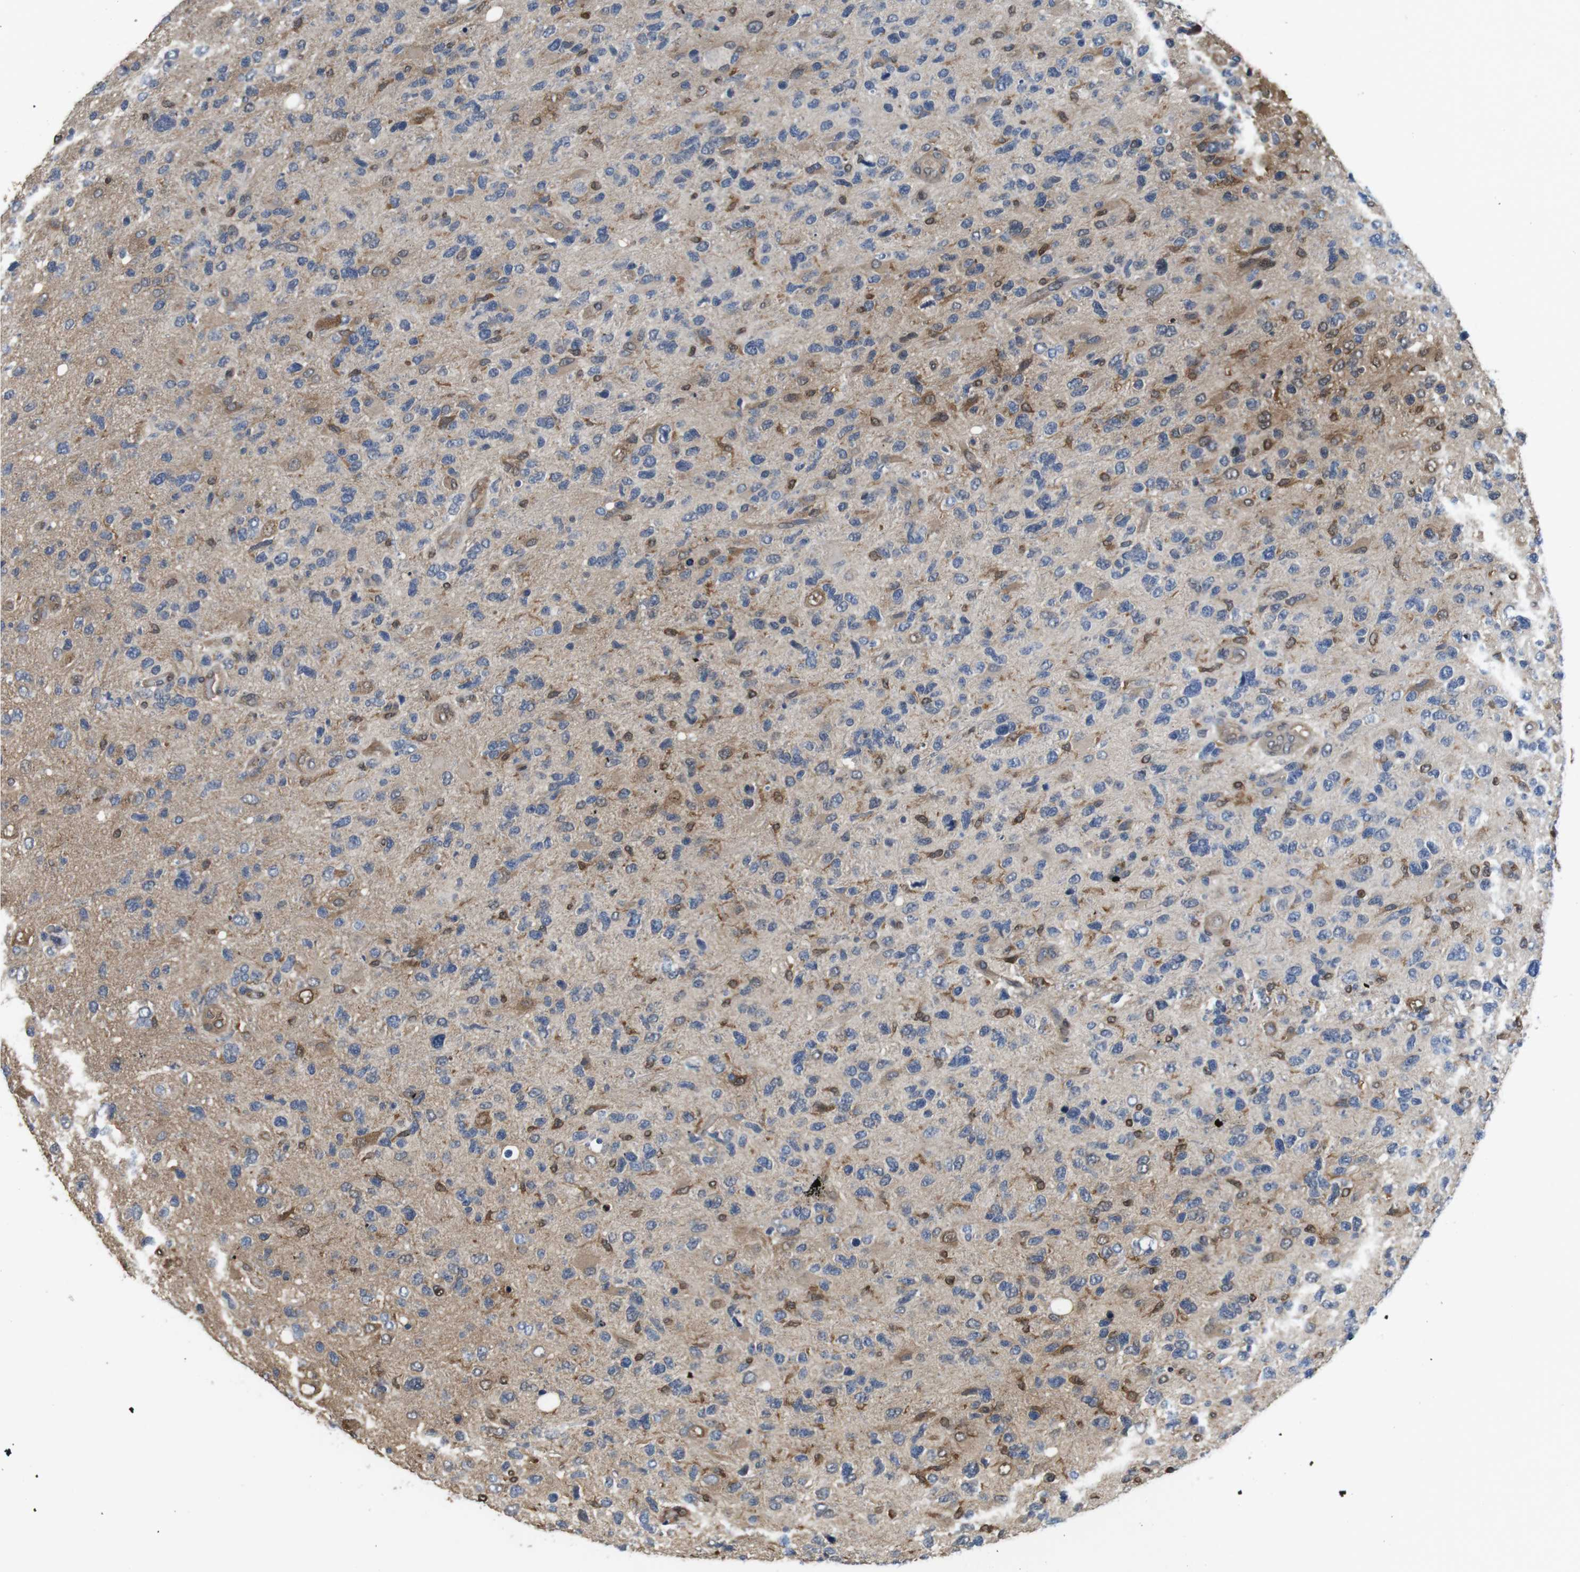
{"staining": {"intensity": "moderate", "quantity": "<25%", "location": "cytoplasmic/membranous,nuclear"}, "tissue": "glioma", "cell_type": "Tumor cells", "image_type": "cancer", "snomed": [{"axis": "morphology", "description": "Glioma, malignant, High grade"}, {"axis": "topography", "description": "Brain"}], "caption": "Moderate cytoplasmic/membranous and nuclear positivity is appreciated in about <25% of tumor cells in malignant glioma (high-grade). Using DAB (brown) and hematoxylin (blue) stains, captured at high magnification using brightfield microscopy.", "gene": "LDHA", "patient": {"sex": "female", "age": 58}}